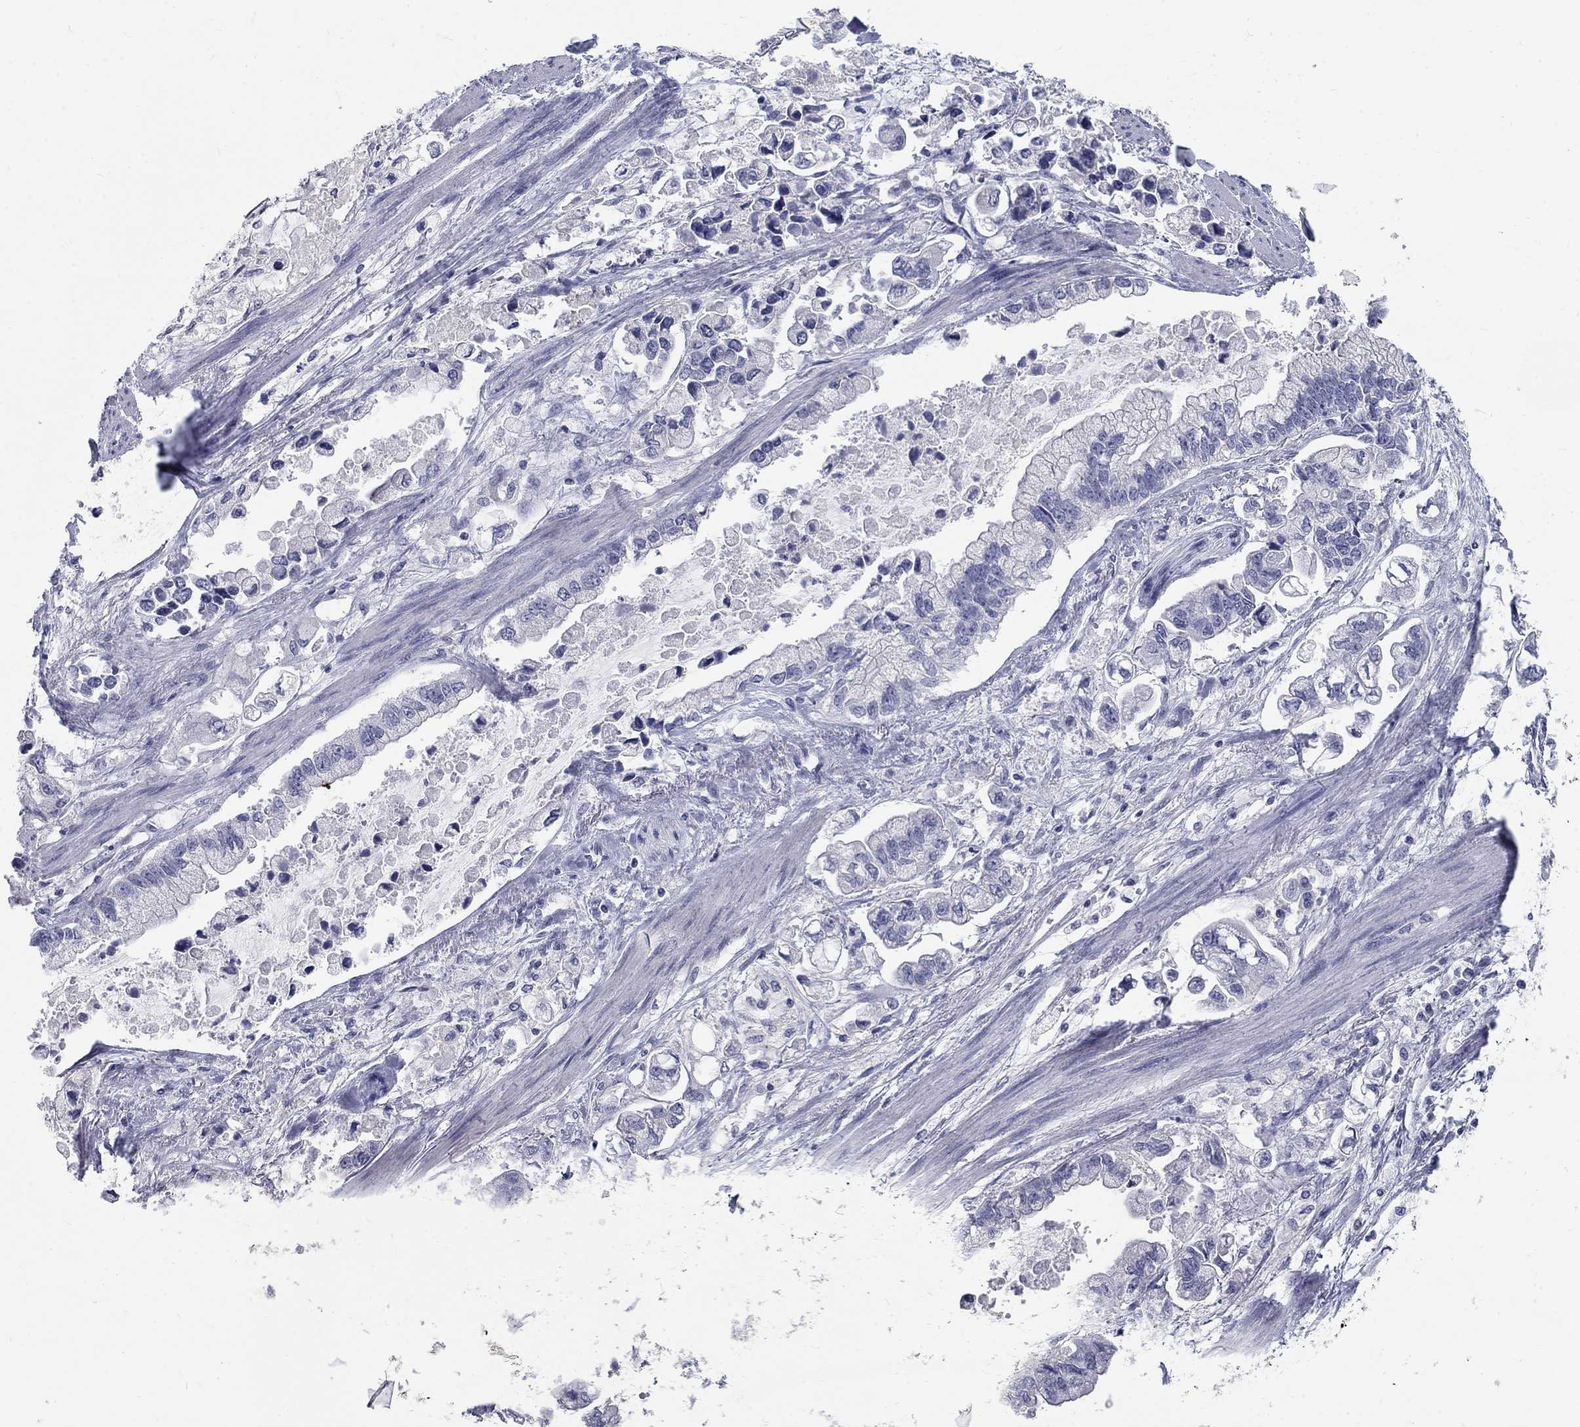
{"staining": {"intensity": "negative", "quantity": "none", "location": "none"}, "tissue": "stomach cancer", "cell_type": "Tumor cells", "image_type": "cancer", "snomed": [{"axis": "morphology", "description": "Normal tissue, NOS"}, {"axis": "morphology", "description": "Adenocarcinoma, NOS"}, {"axis": "topography", "description": "Stomach"}], "caption": "This is a histopathology image of immunohistochemistry (IHC) staining of stomach adenocarcinoma, which shows no staining in tumor cells.", "gene": "PTH1R", "patient": {"sex": "male", "age": 62}}